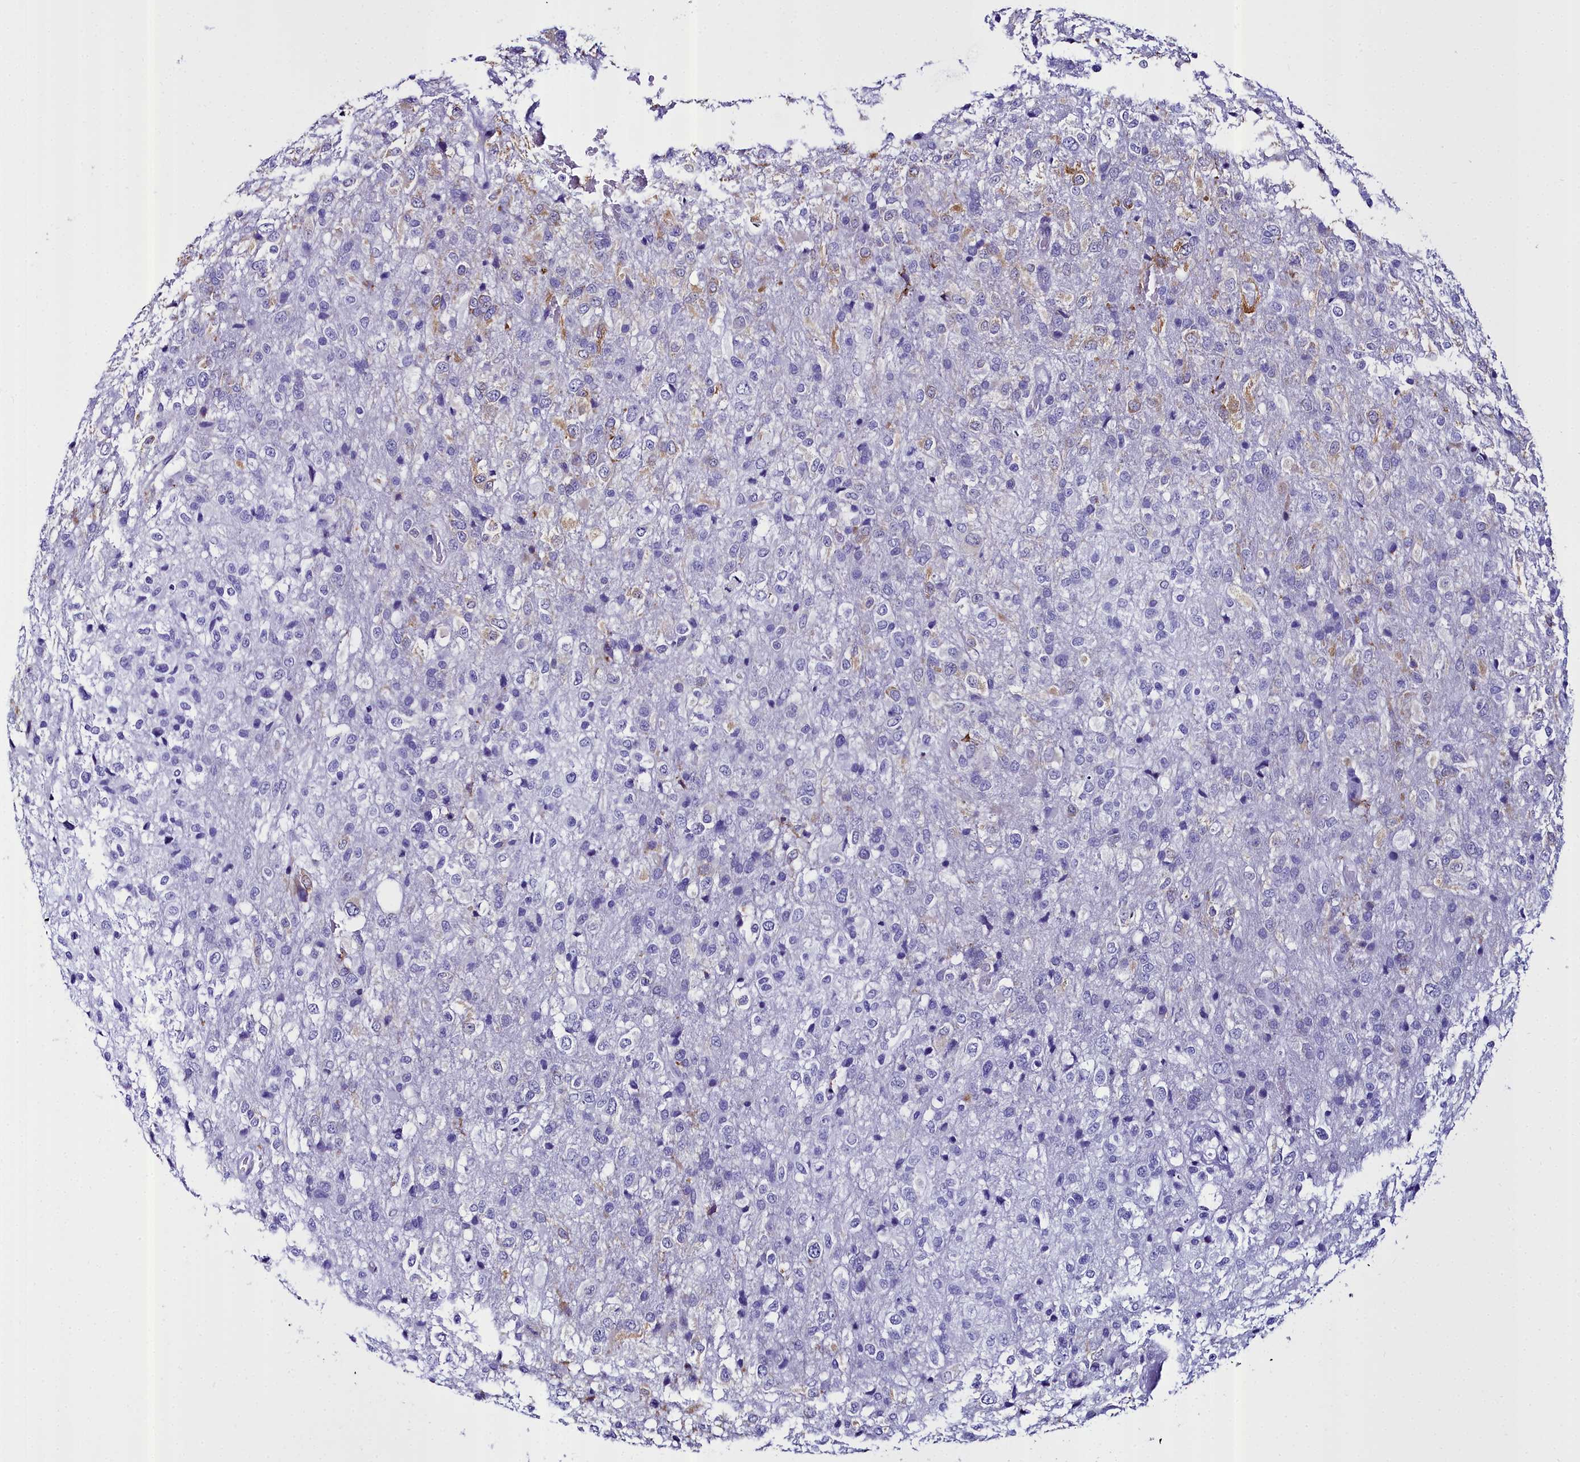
{"staining": {"intensity": "negative", "quantity": "none", "location": "none"}, "tissue": "glioma", "cell_type": "Tumor cells", "image_type": "cancer", "snomed": [{"axis": "morphology", "description": "Glioma, malignant, High grade"}, {"axis": "topography", "description": "Brain"}], "caption": "An image of malignant glioma (high-grade) stained for a protein displays no brown staining in tumor cells.", "gene": "TXNDC5", "patient": {"sex": "female", "age": 74}}